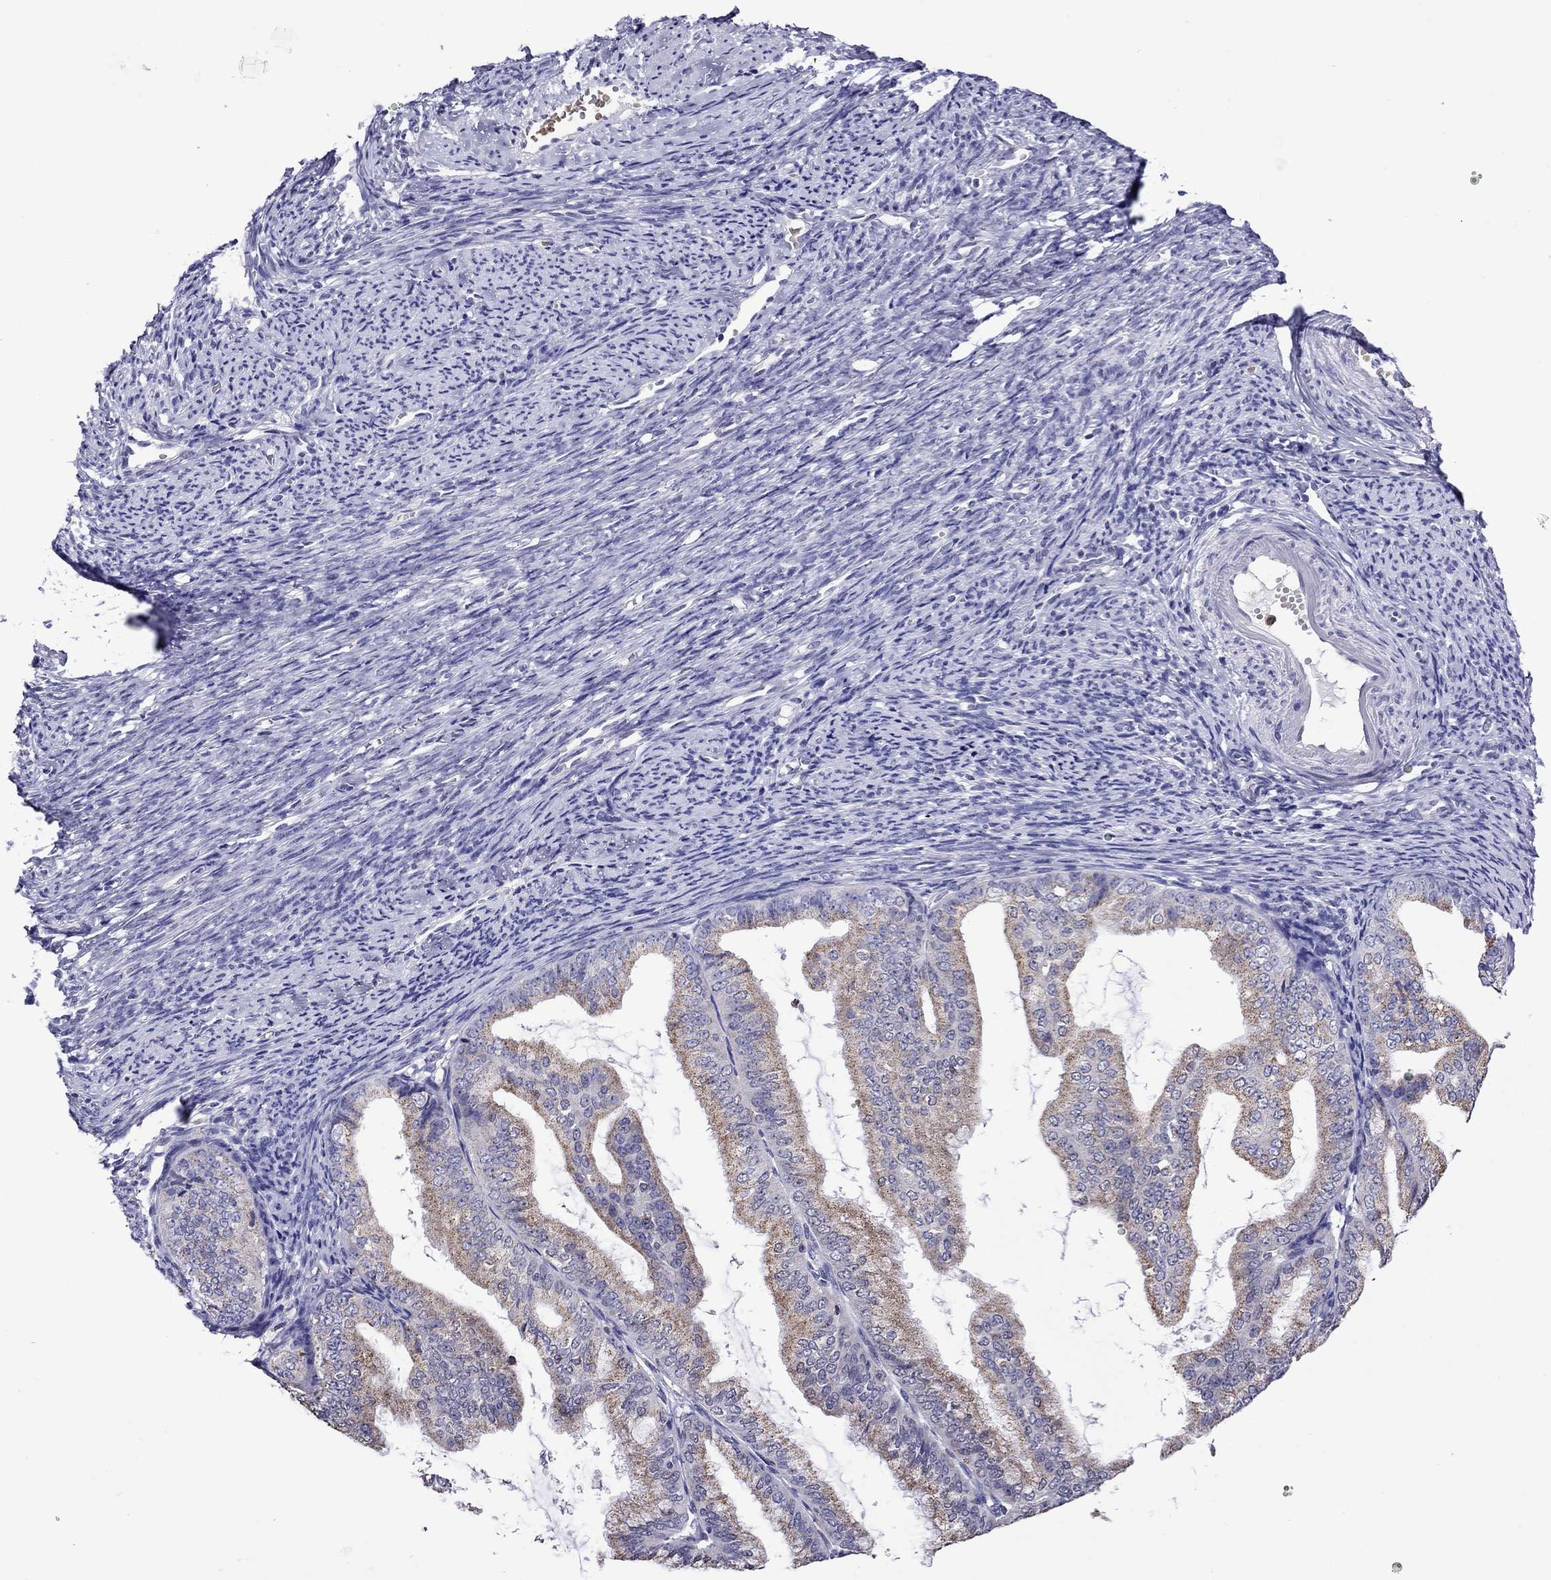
{"staining": {"intensity": "weak", "quantity": "25%-75%", "location": "cytoplasmic/membranous"}, "tissue": "endometrial cancer", "cell_type": "Tumor cells", "image_type": "cancer", "snomed": [{"axis": "morphology", "description": "Adenocarcinoma, NOS"}, {"axis": "topography", "description": "Endometrium"}], "caption": "Immunohistochemistry photomicrograph of human endometrial cancer stained for a protein (brown), which shows low levels of weak cytoplasmic/membranous staining in approximately 25%-75% of tumor cells.", "gene": "SCG2", "patient": {"sex": "female", "age": 63}}